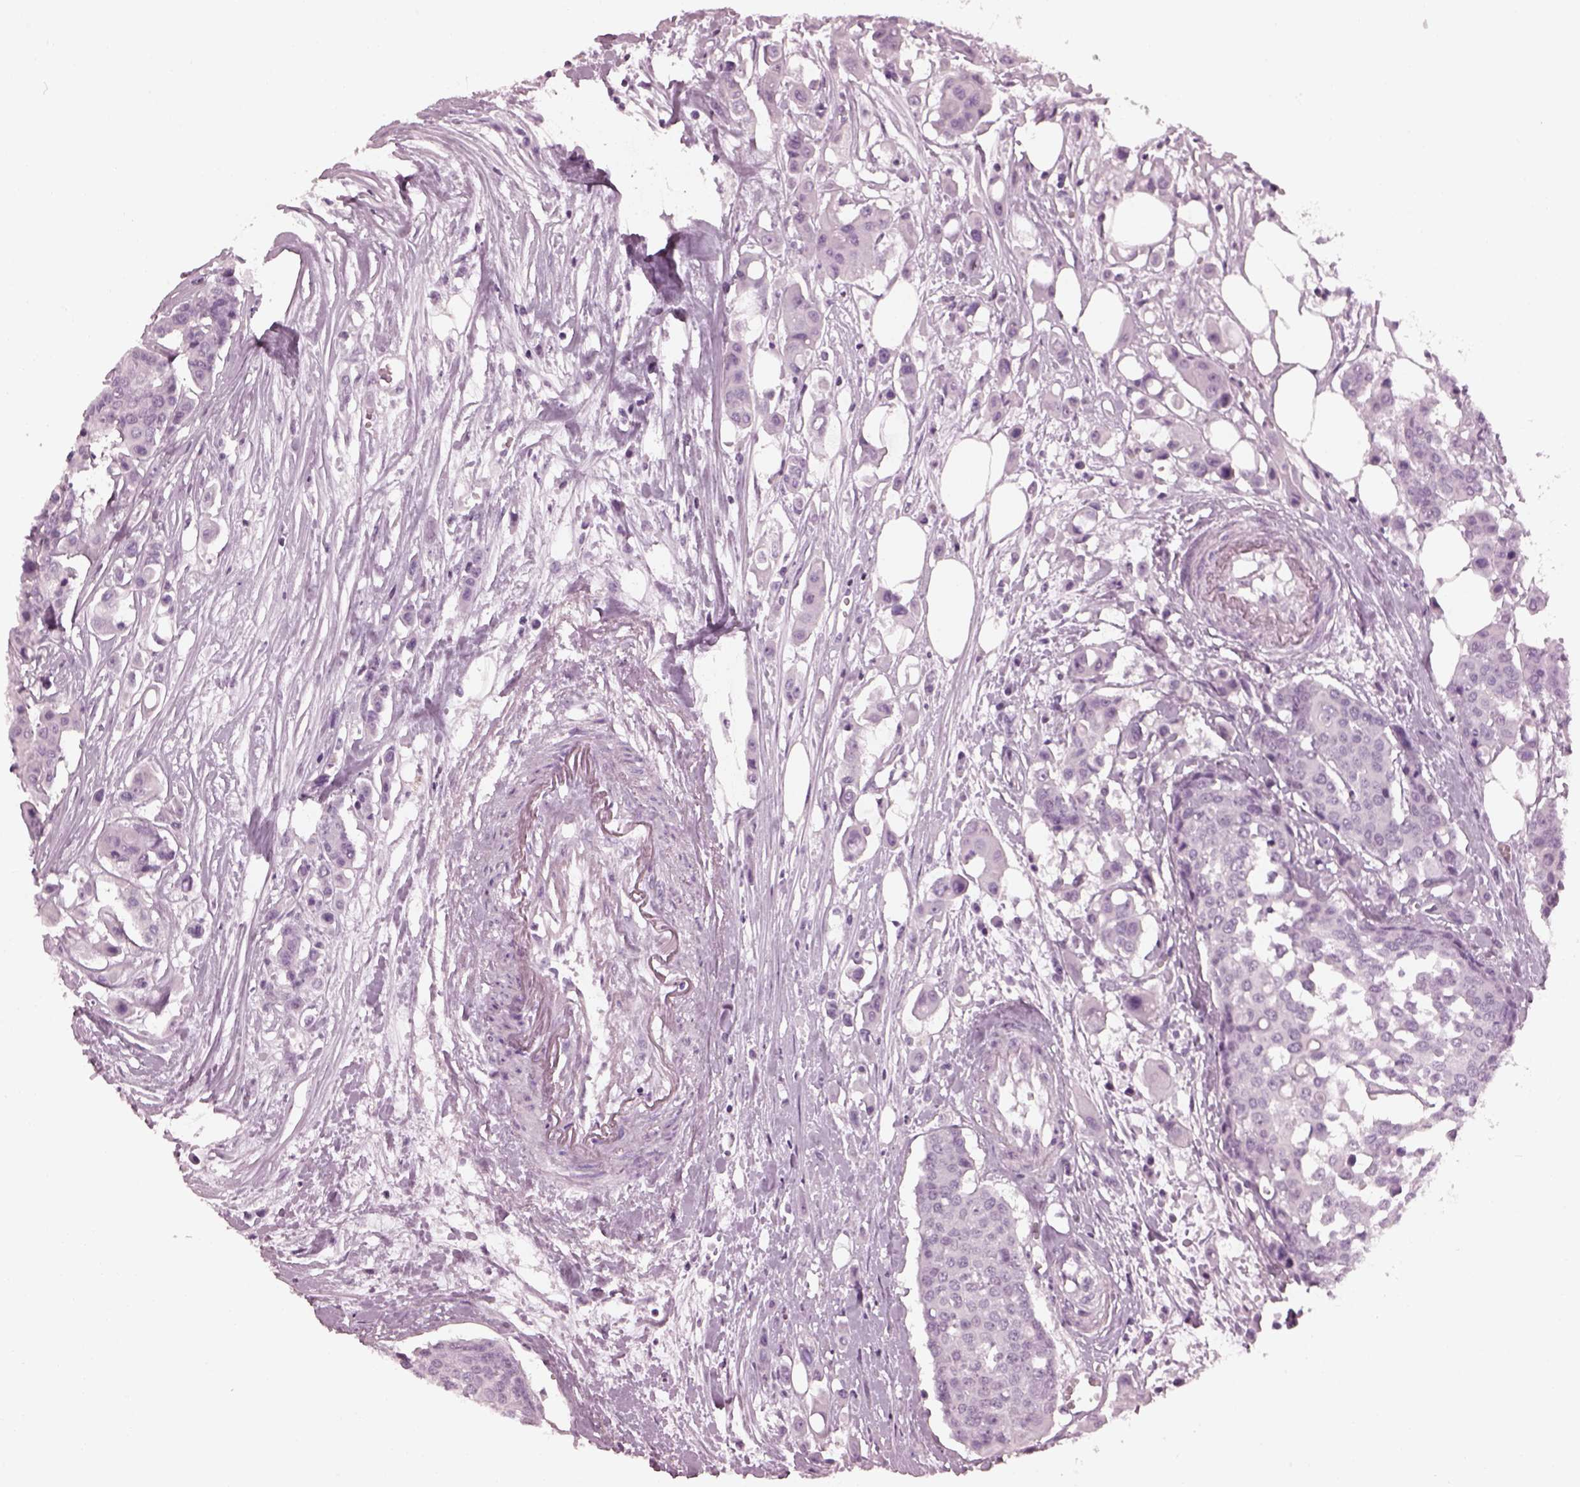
{"staining": {"intensity": "negative", "quantity": "none", "location": "none"}, "tissue": "carcinoid", "cell_type": "Tumor cells", "image_type": "cancer", "snomed": [{"axis": "morphology", "description": "Carcinoid, malignant, NOS"}, {"axis": "topography", "description": "Colon"}], "caption": "Immunohistochemical staining of malignant carcinoid exhibits no significant expression in tumor cells.", "gene": "ADGRG2", "patient": {"sex": "male", "age": 81}}